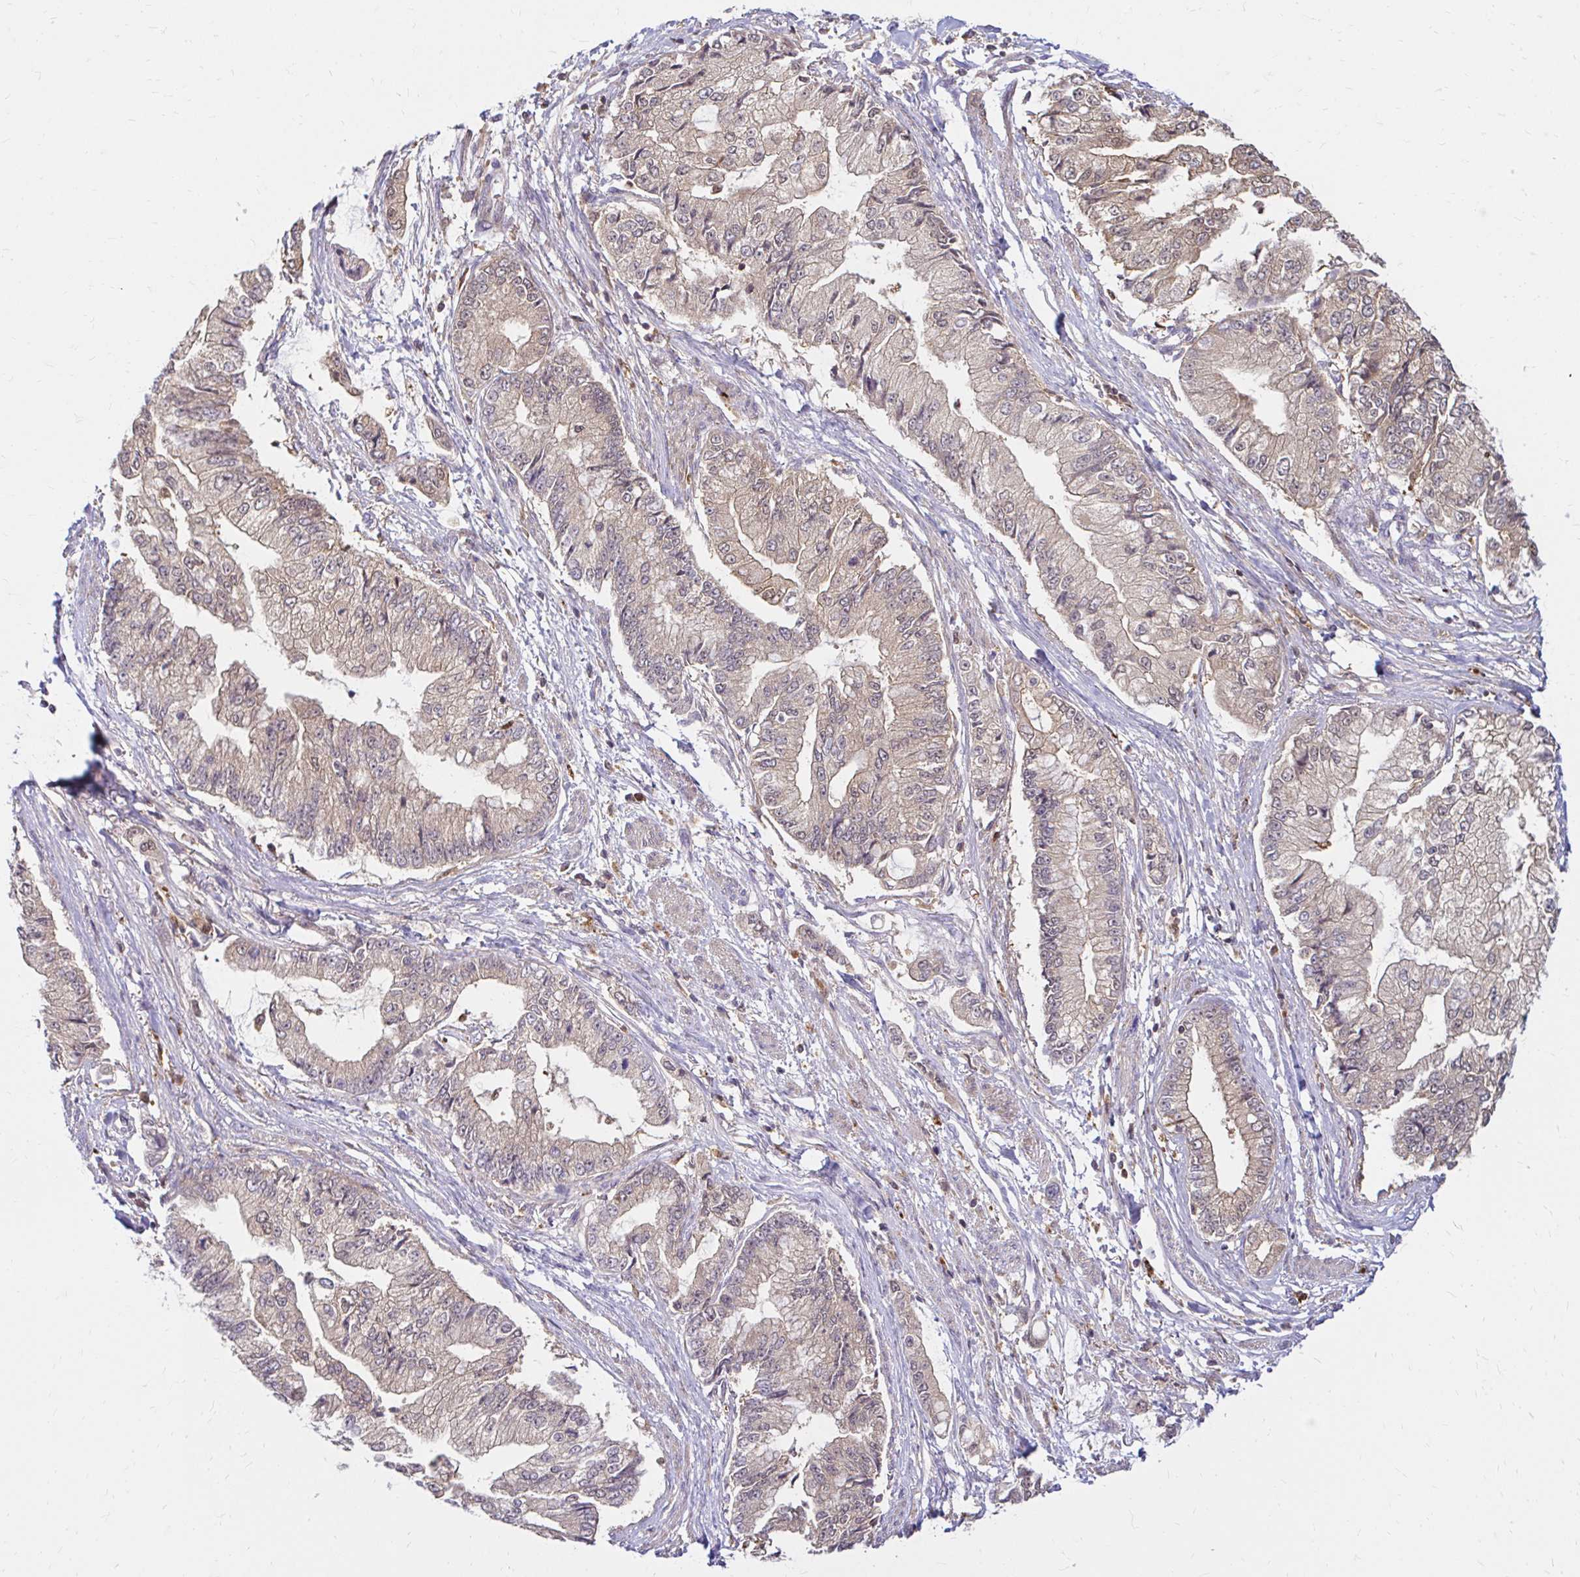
{"staining": {"intensity": "moderate", "quantity": "<25%", "location": "cytoplasmic/membranous"}, "tissue": "stomach cancer", "cell_type": "Tumor cells", "image_type": "cancer", "snomed": [{"axis": "morphology", "description": "Adenocarcinoma, NOS"}, {"axis": "topography", "description": "Stomach, upper"}], "caption": "A histopathology image of human stomach cancer (adenocarcinoma) stained for a protein displays moderate cytoplasmic/membranous brown staining in tumor cells.", "gene": "PYCARD", "patient": {"sex": "female", "age": 74}}